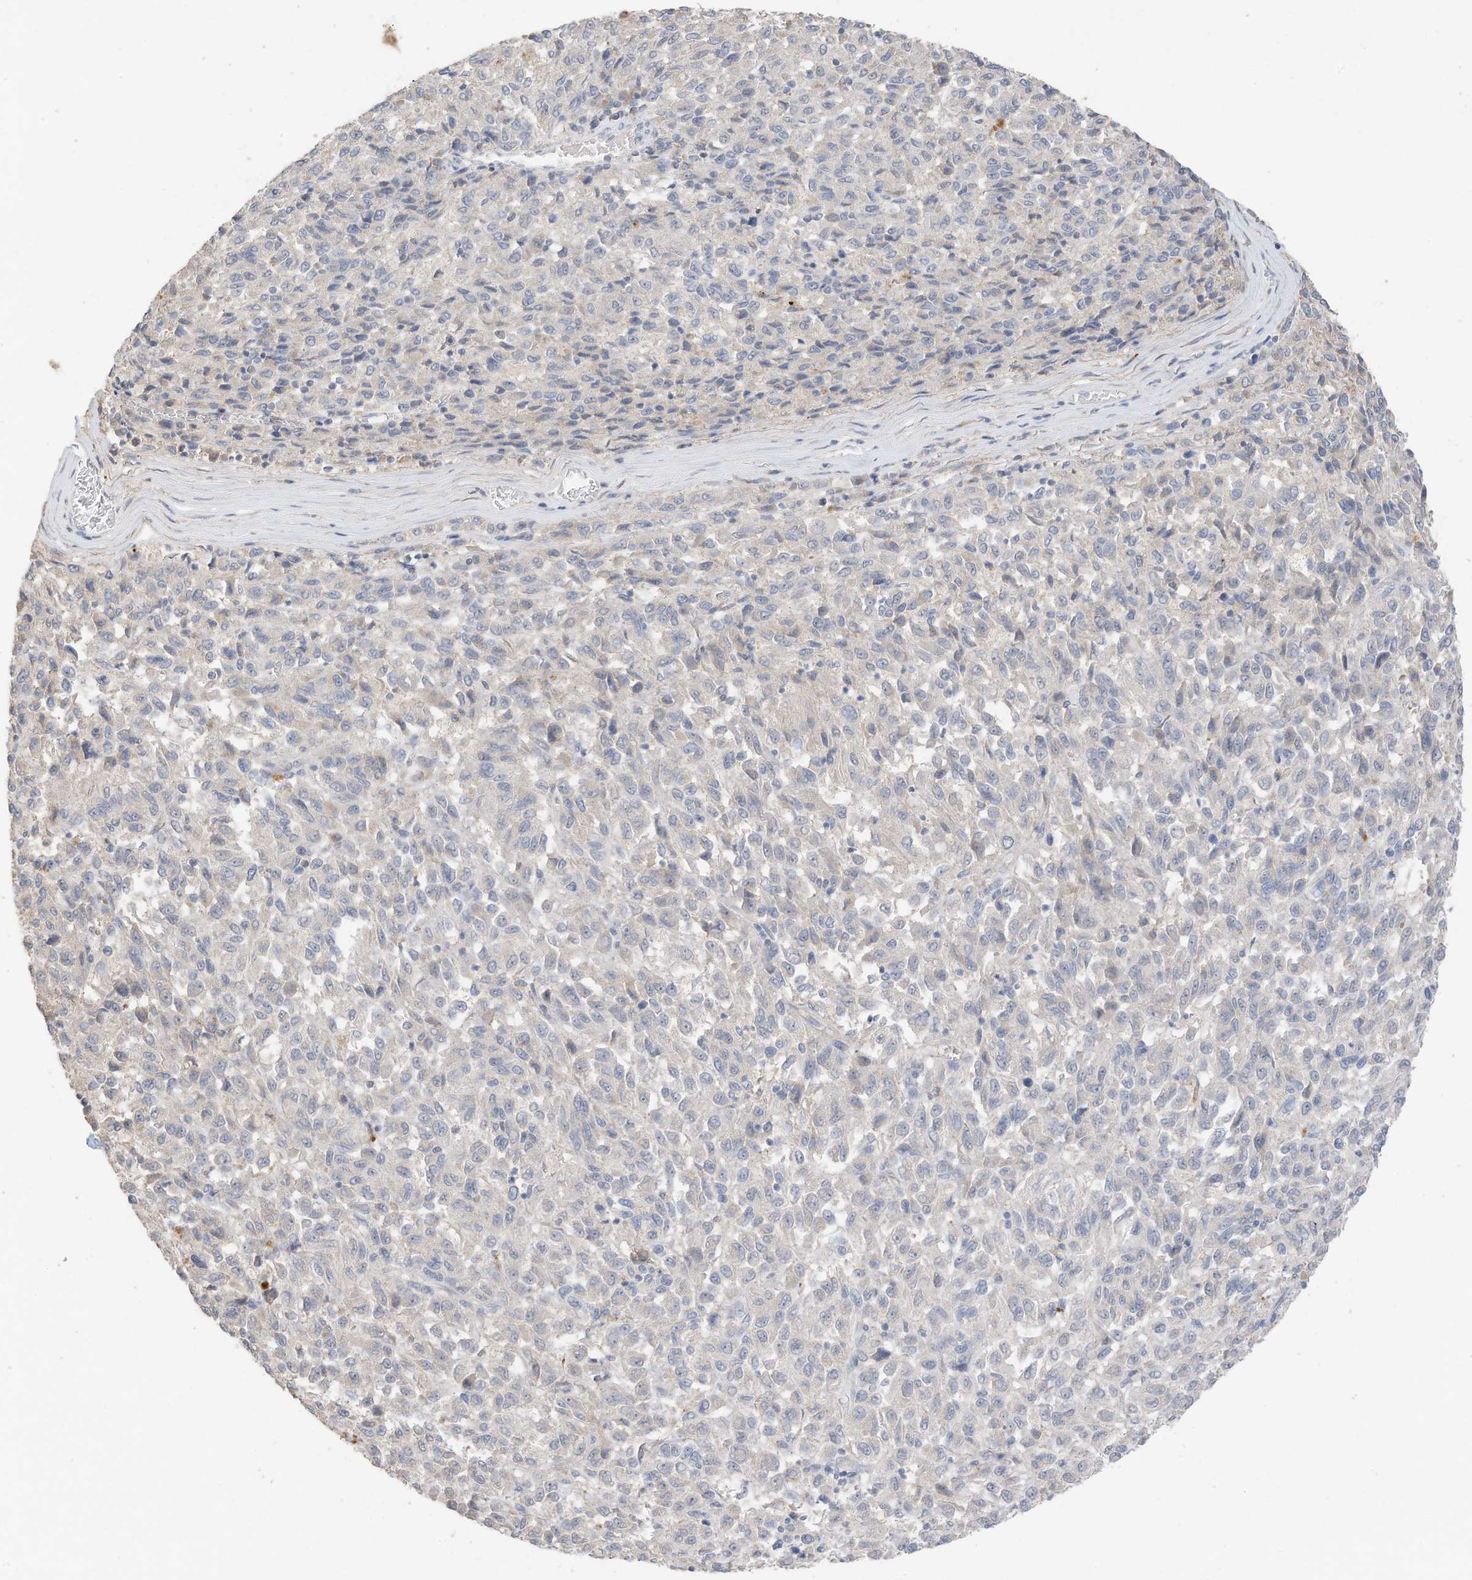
{"staining": {"intensity": "negative", "quantity": "none", "location": "none"}, "tissue": "melanoma", "cell_type": "Tumor cells", "image_type": "cancer", "snomed": [{"axis": "morphology", "description": "Malignant melanoma, Metastatic site"}, {"axis": "topography", "description": "Lung"}], "caption": "Immunohistochemistry of human melanoma reveals no positivity in tumor cells.", "gene": "CAPN13", "patient": {"sex": "male", "age": 64}}